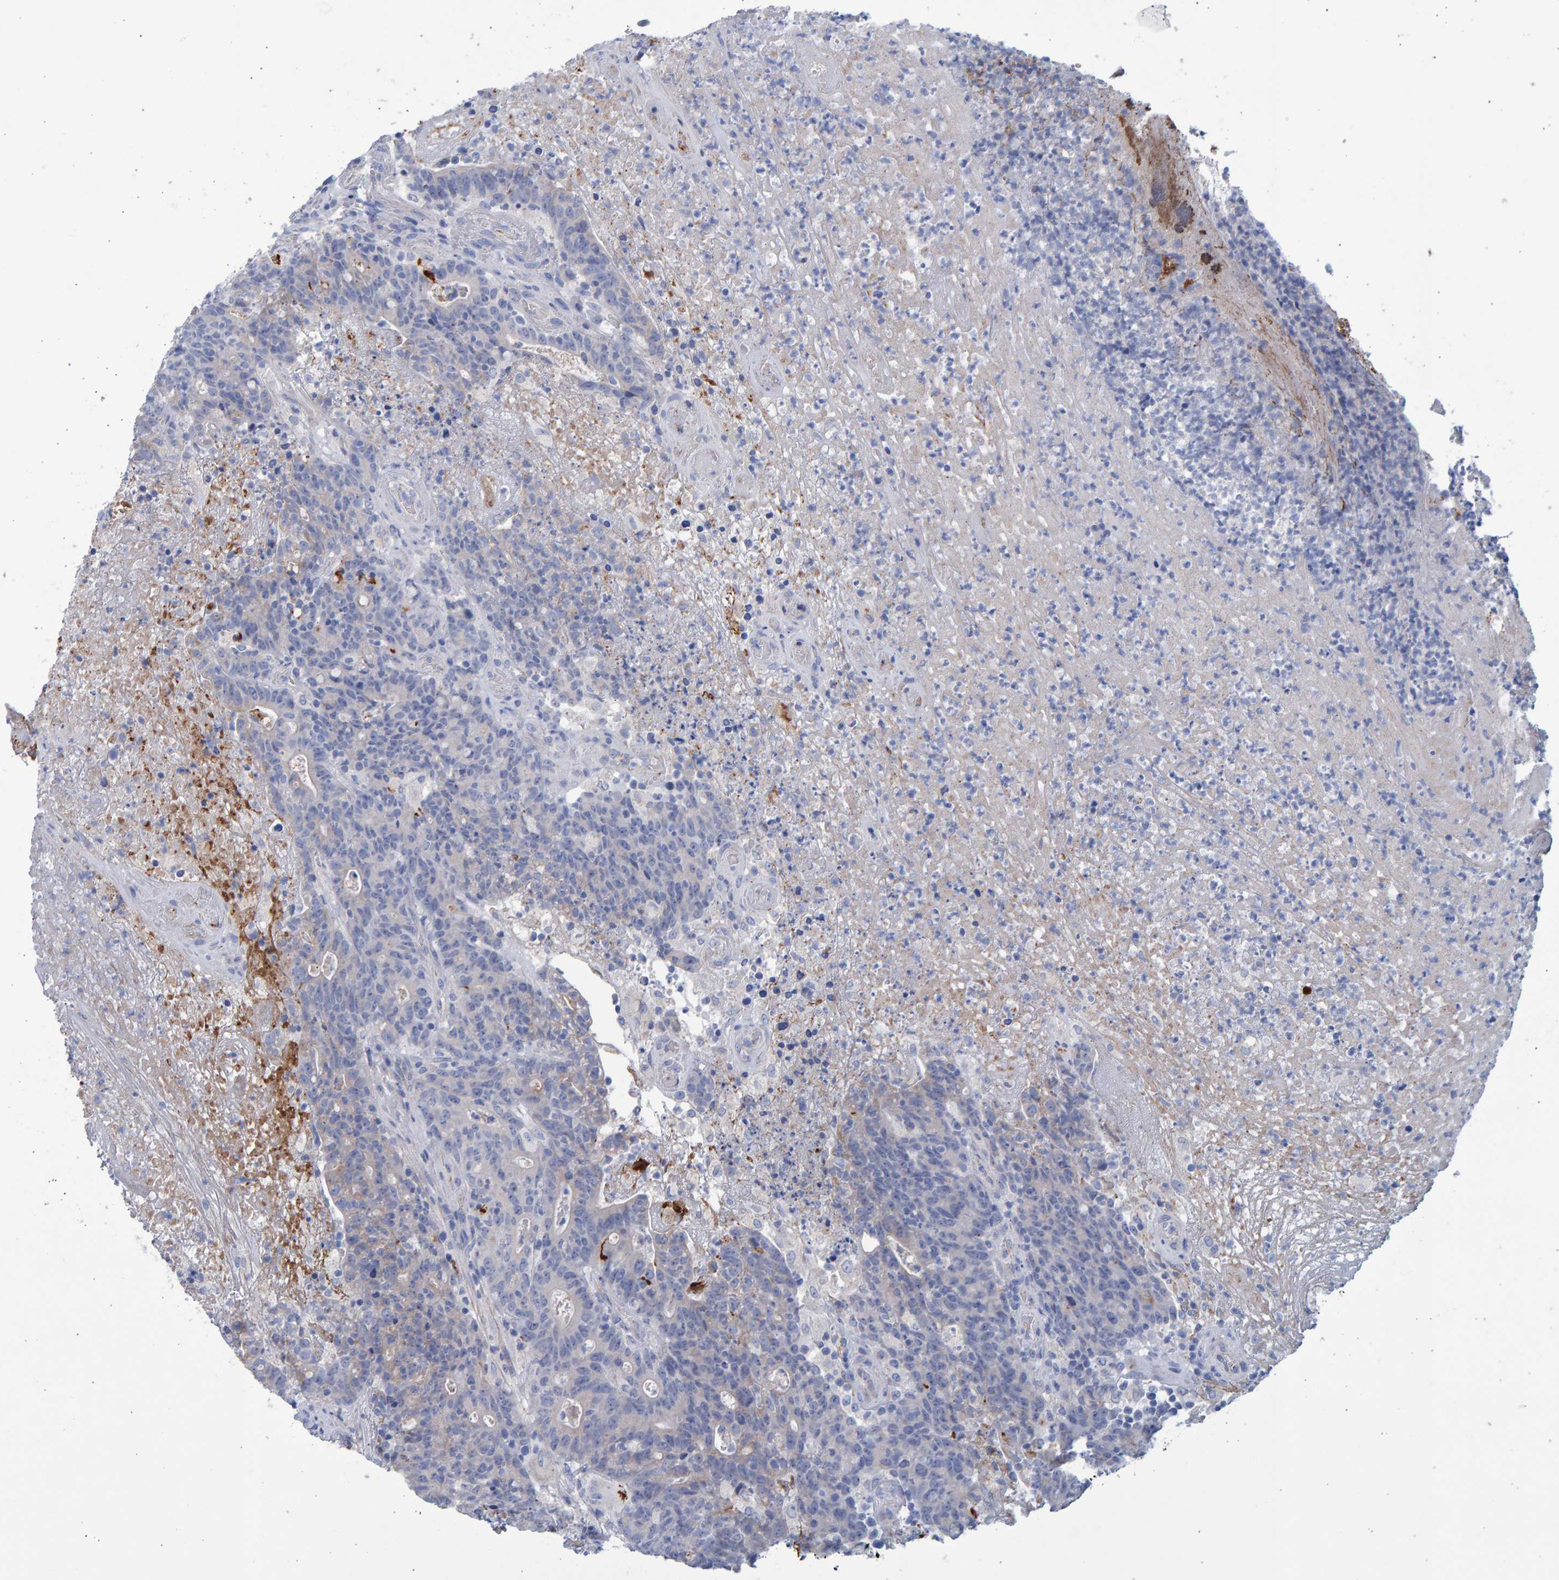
{"staining": {"intensity": "negative", "quantity": "none", "location": "none"}, "tissue": "colorectal cancer", "cell_type": "Tumor cells", "image_type": "cancer", "snomed": [{"axis": "morphology", "description": "Normal tissue, NOS"}, {"axis": "morphology", "description": "Adenocarcinoma, NOS"}, {"axis": "topography", "description": "Colon"}], "caption": "High power microscopy micrograph of an immunohistochemistry image of colorectal cancer (adenocarcinoma), revealing no significant expression in tumor cells.", "gene": "SLC34A3", "patient": {"sex": "female", "age": 75}}